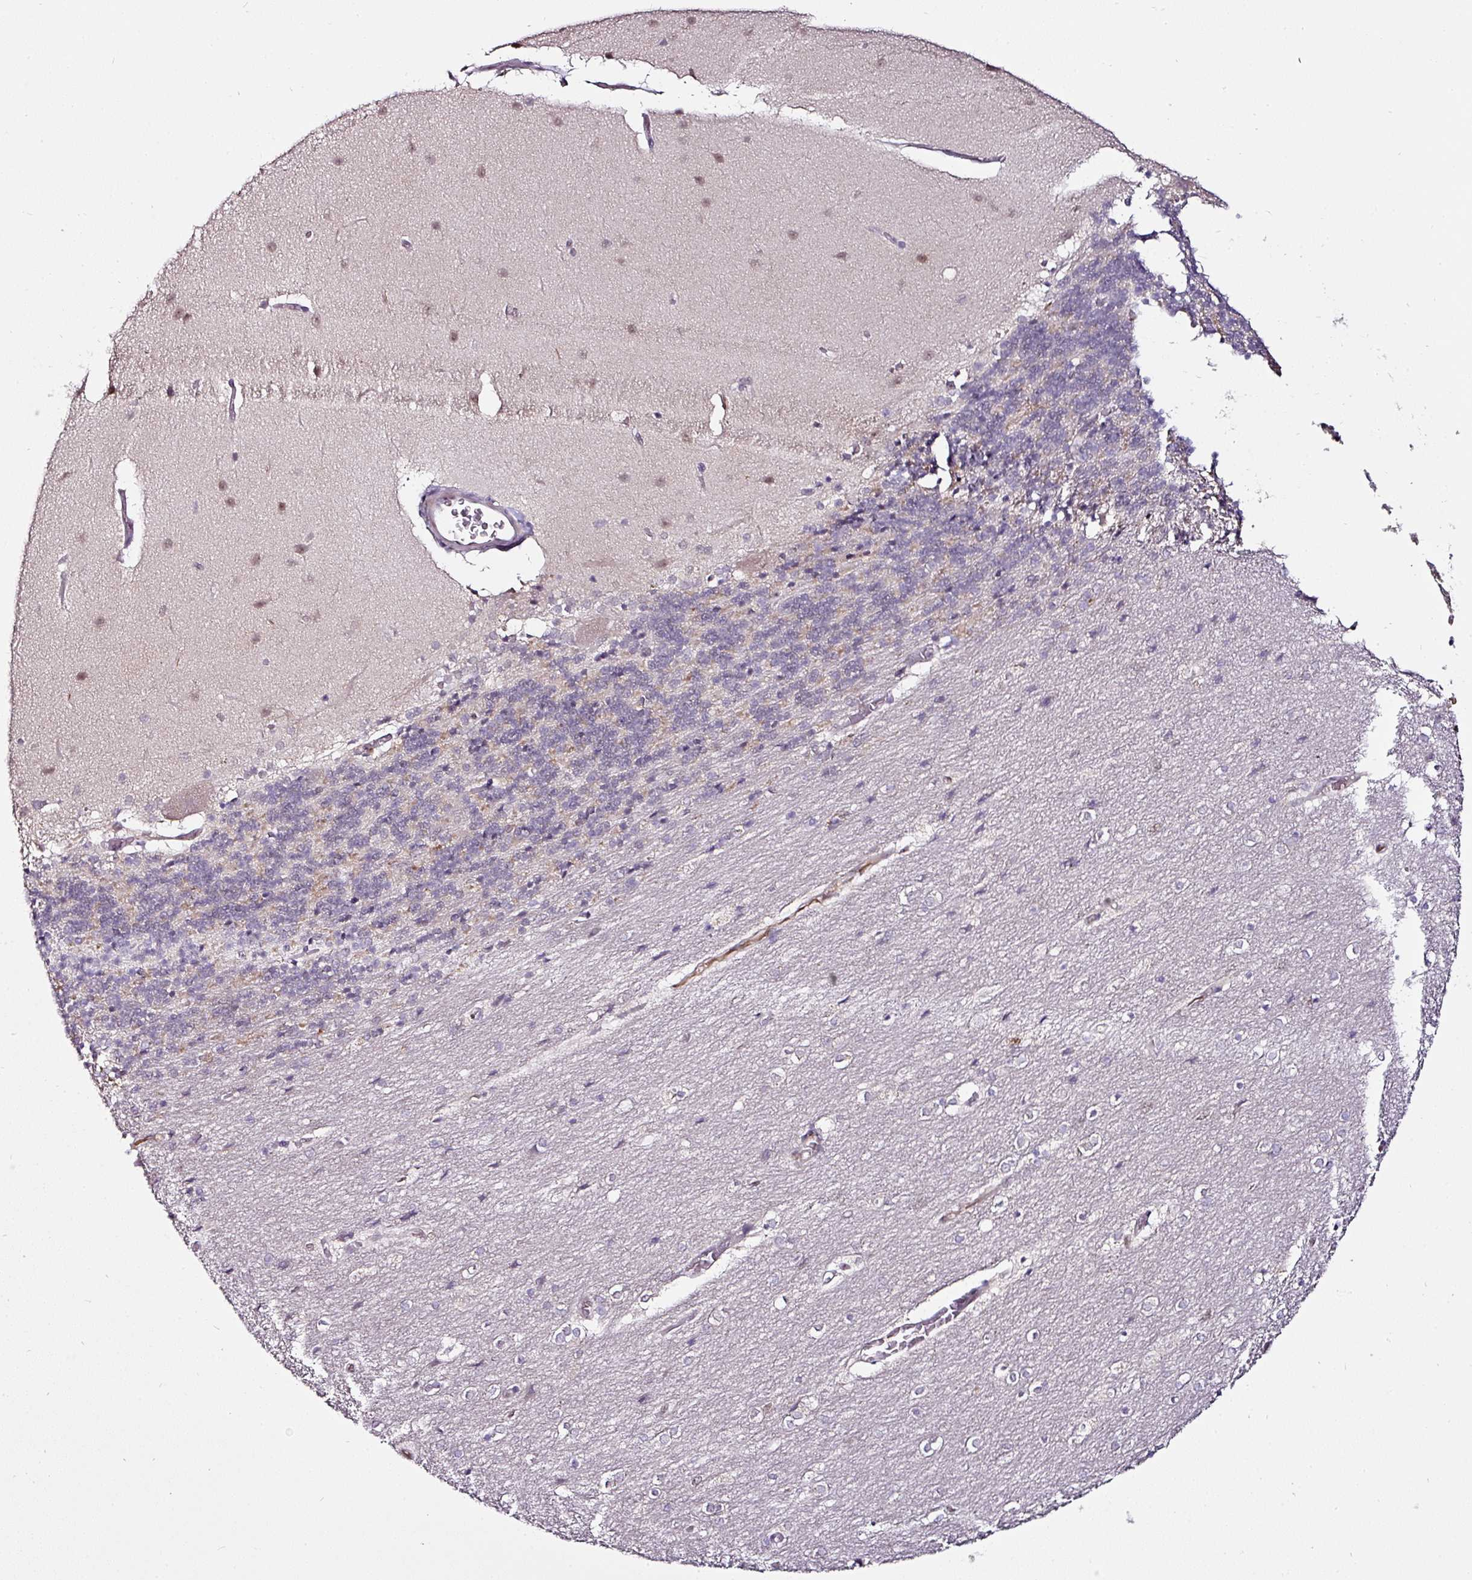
{"staining": {"intensity": "negative", "quantity": "none", "location": "none"}, "tissue": "cerebellum", "cell_type": "Cells in granular layer", "image_type": "normal", "snomed": [{"axis": "morphology", "description": "Normal tissue, NOS"}, {"axis": "topography", "description": "Cerebellum"}], "caption": "A high-resolution photomicrograph shows IHC staining of normal cerebellum, which demonstrates no significant staining in cells in granular layer. Nuclei are stained in blue.", "gene": "KLF16", "patient": {"sex": "female", "age": 54}}